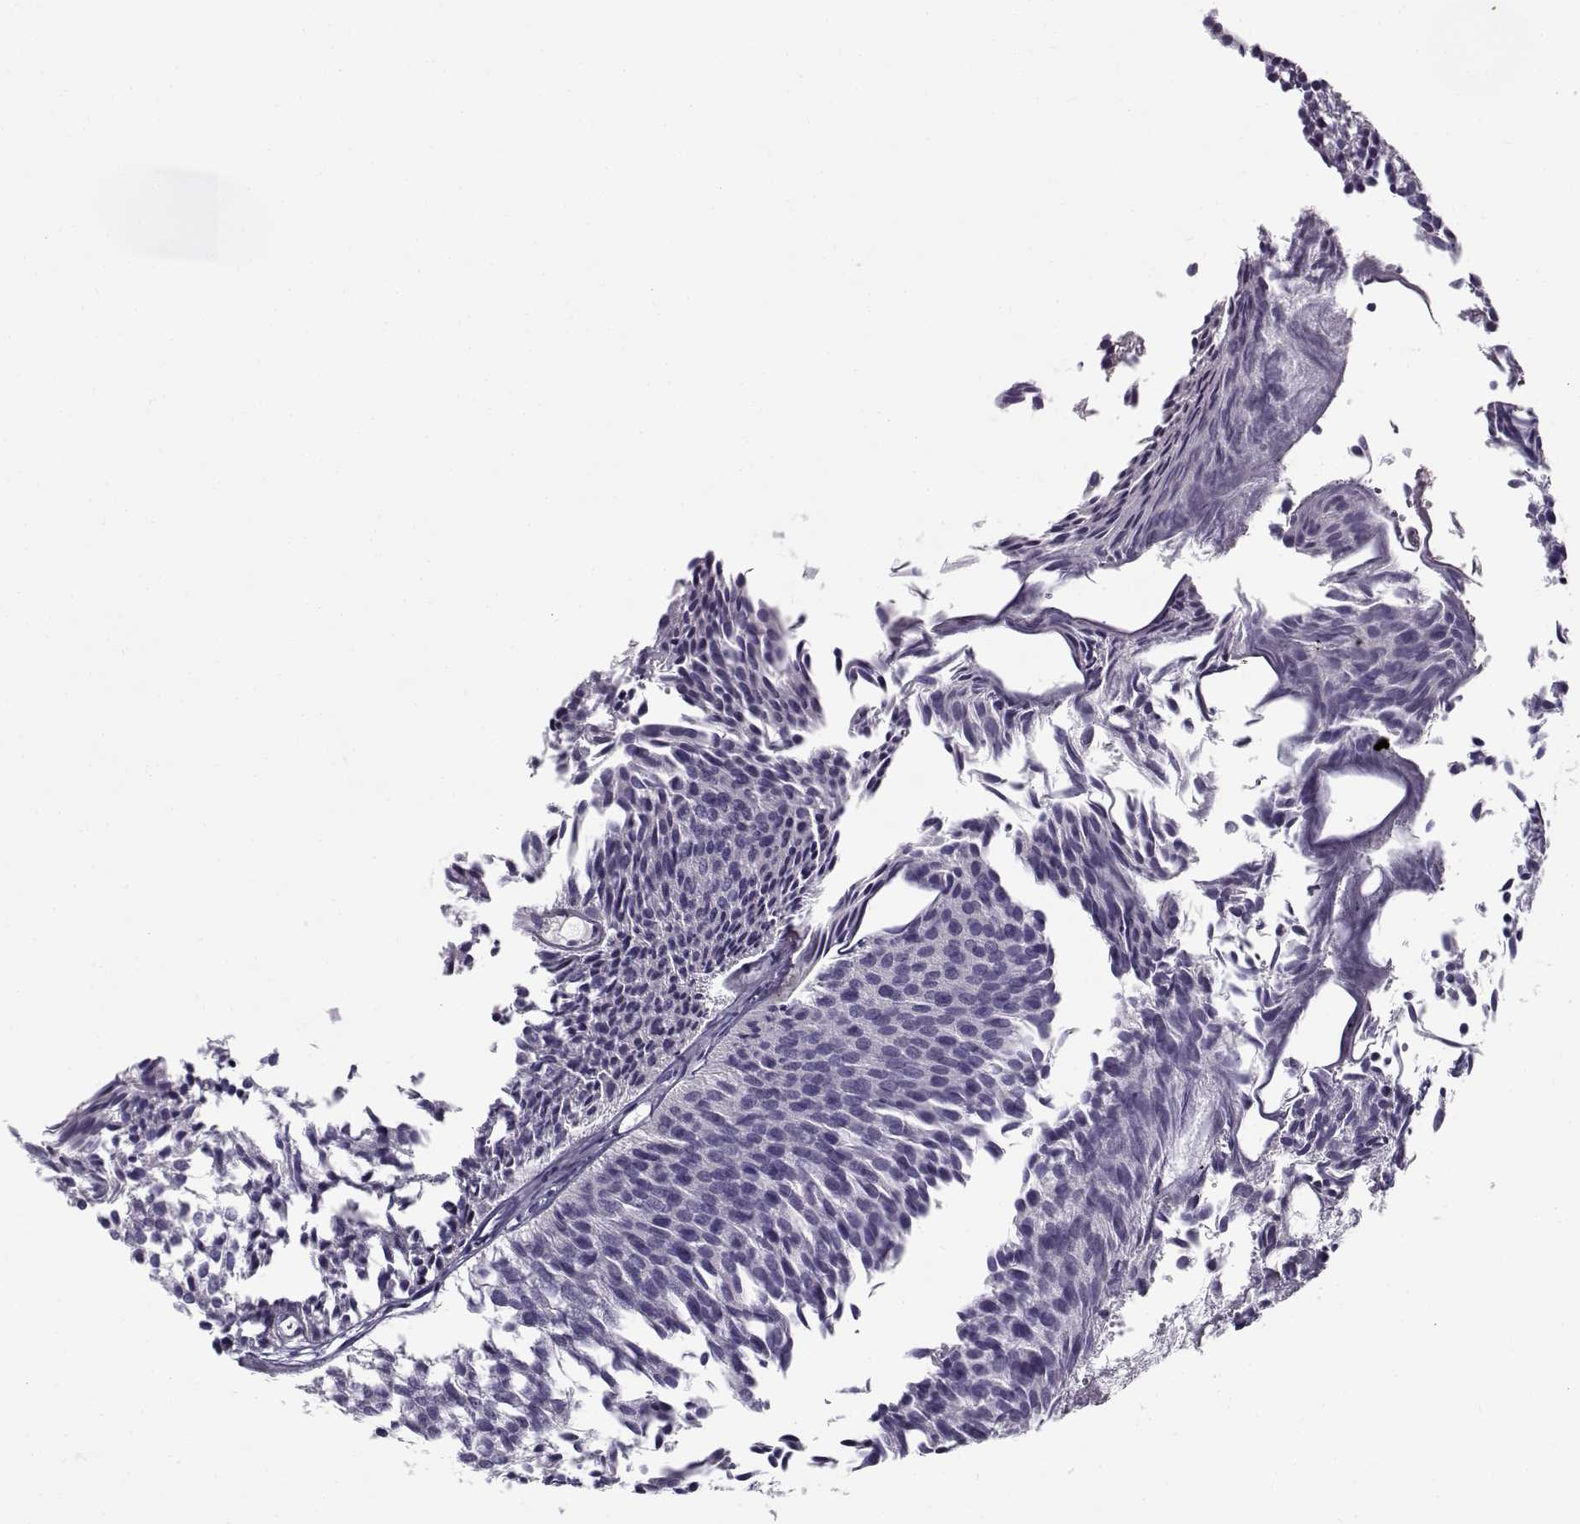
{"staining": {"intensity": "negative", "quantity": "none", "location": "none"}, "tissue": "urothelial cancer", "cell_type": "Tumor cells", "image_type": "cancer", "snomed": [{"axis": "morphology", "description": "Urothelial carcinoma, Low grade"}, {"axis": "topography", "description": "Urinary bladder"}], "caption": "This is a micrograph of immunohistochemistry staining of low-grade urothelial carcinoma, which shows no positivity in tumor cells. Nuclei are stained in blue.", "gene": "CFAP77", "patient": {"sex": "male", "age": 63}}